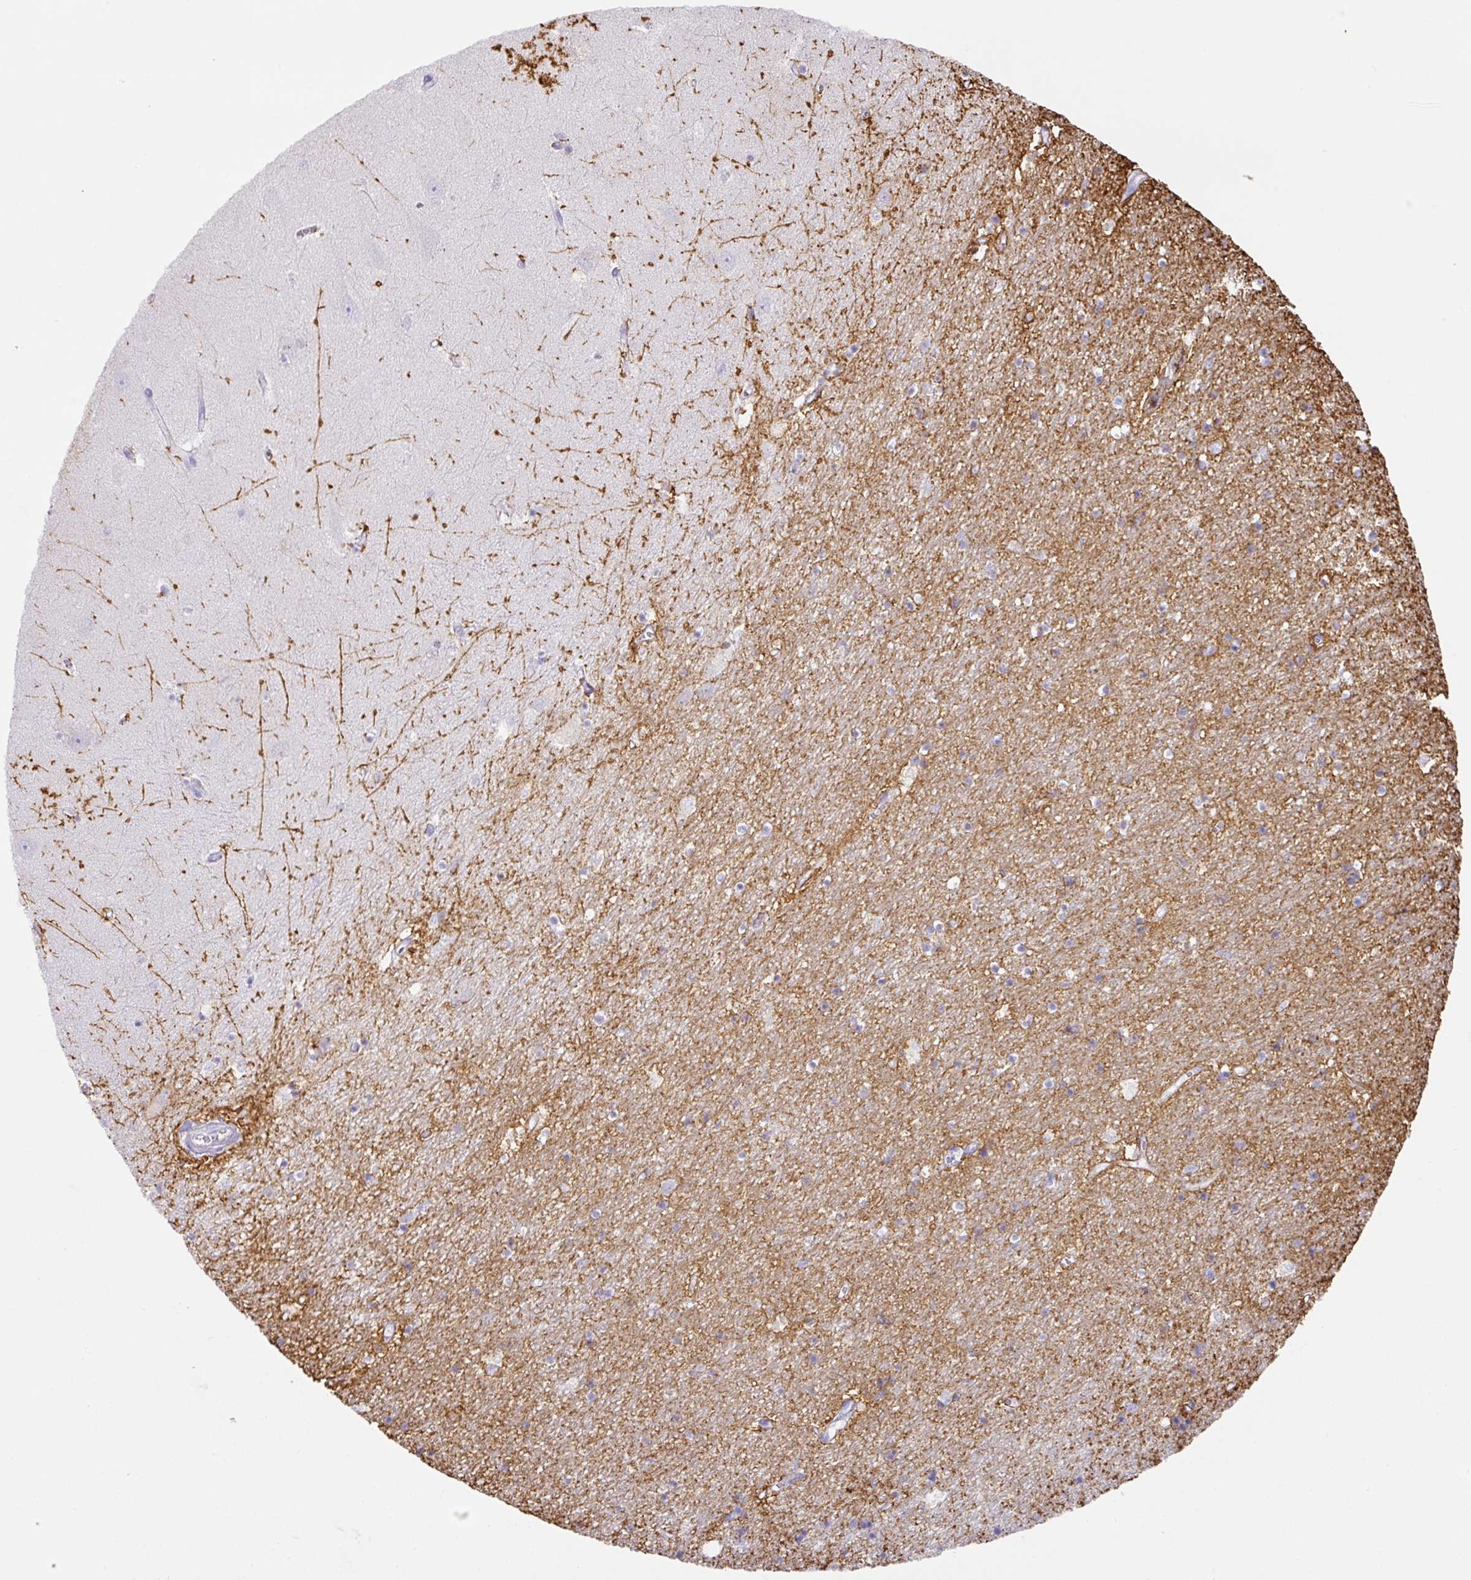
{"staining": {"intensity": "negative", "quantity": "none", "location": "none"}, "tissue": "hippocampus", "cell_type": "Glial cells", "image_type": "normal", "snomed": [{"axis": "morphology", "description": "Normal tissue, NOS"}, {"axis": "topography", "description": "Hippocampus"}], "caption": "DAB immunohistochemical staining of benign human hippocampus reveals no significant expression in glial cells.", "gene": "TARM1", "patient": {"sex": "female", "age": 64}}